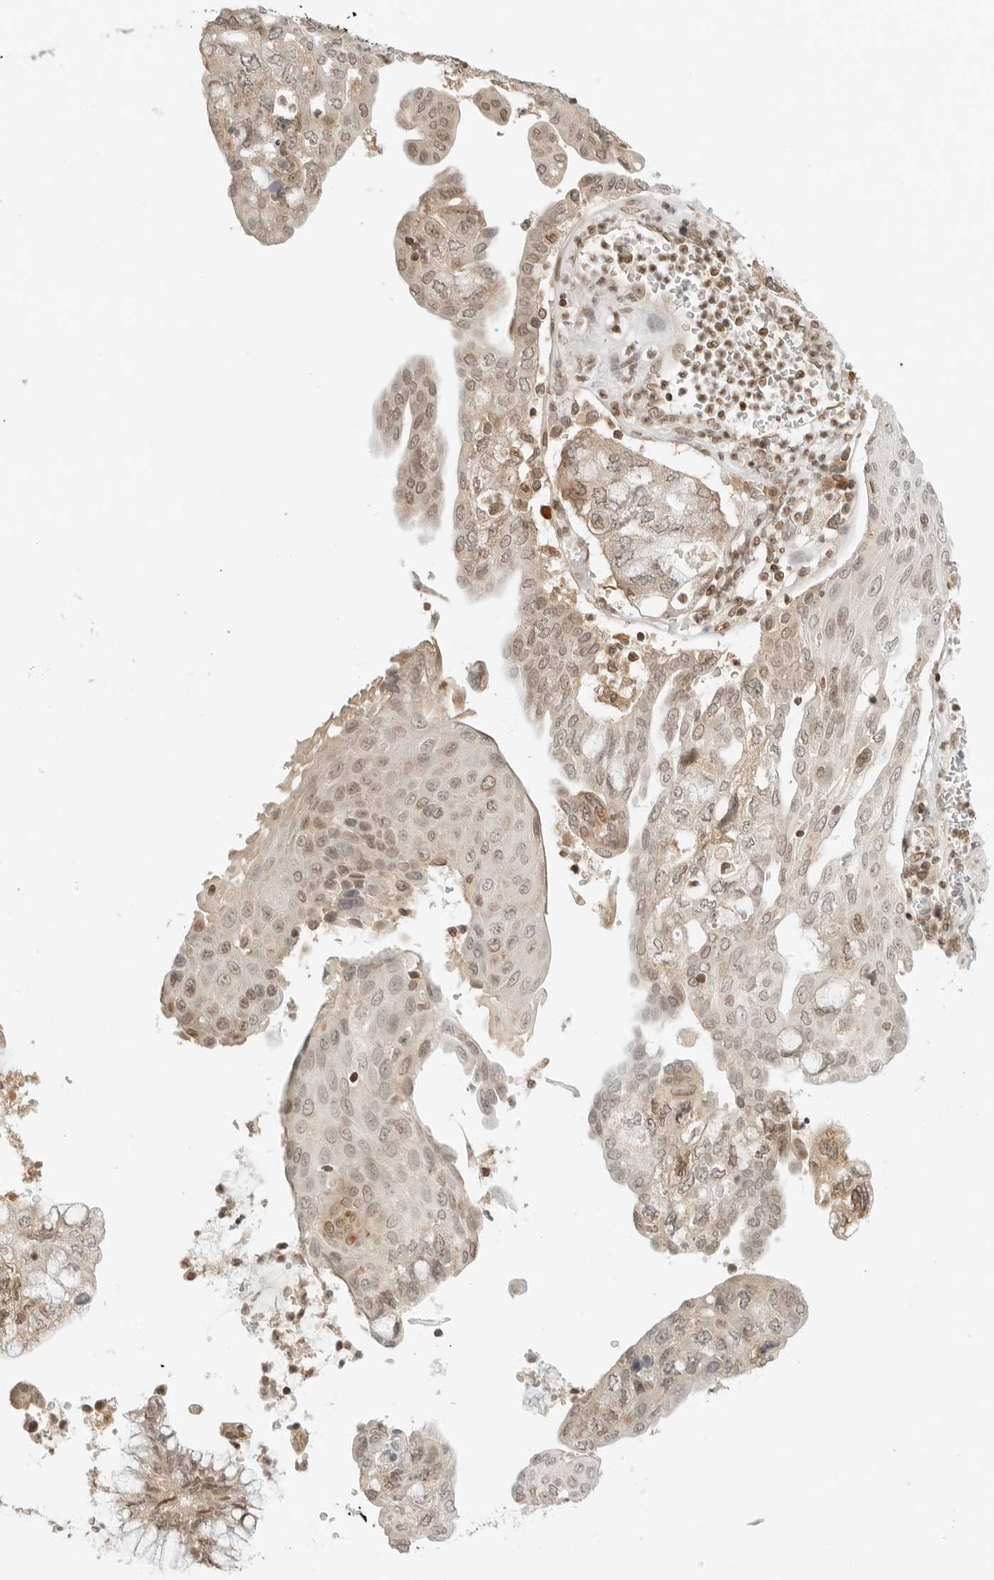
{"staining": {"intensity": "moderate", "quantity": "25%-75%", "location": "nuclear"}, "tissue": "pancreatic cancer", "cell_type": "Tumor cells", "image_type": "cancer", "snomed": [{"axis": "morphology", "description": "Adenocarcinoma, NOS"}, {"axis": "topography", "description": "Pancreas"}], "caption": "Immunohistochemistry image of pancreatic cancer (adenocarcinoma) stained for a protein (brown), which shows medium levels of moderate nuclear positivity in about 25%-75% of tumor cells.", "gene": "POLH", "patient": {"sex": "female", "age": 73}}